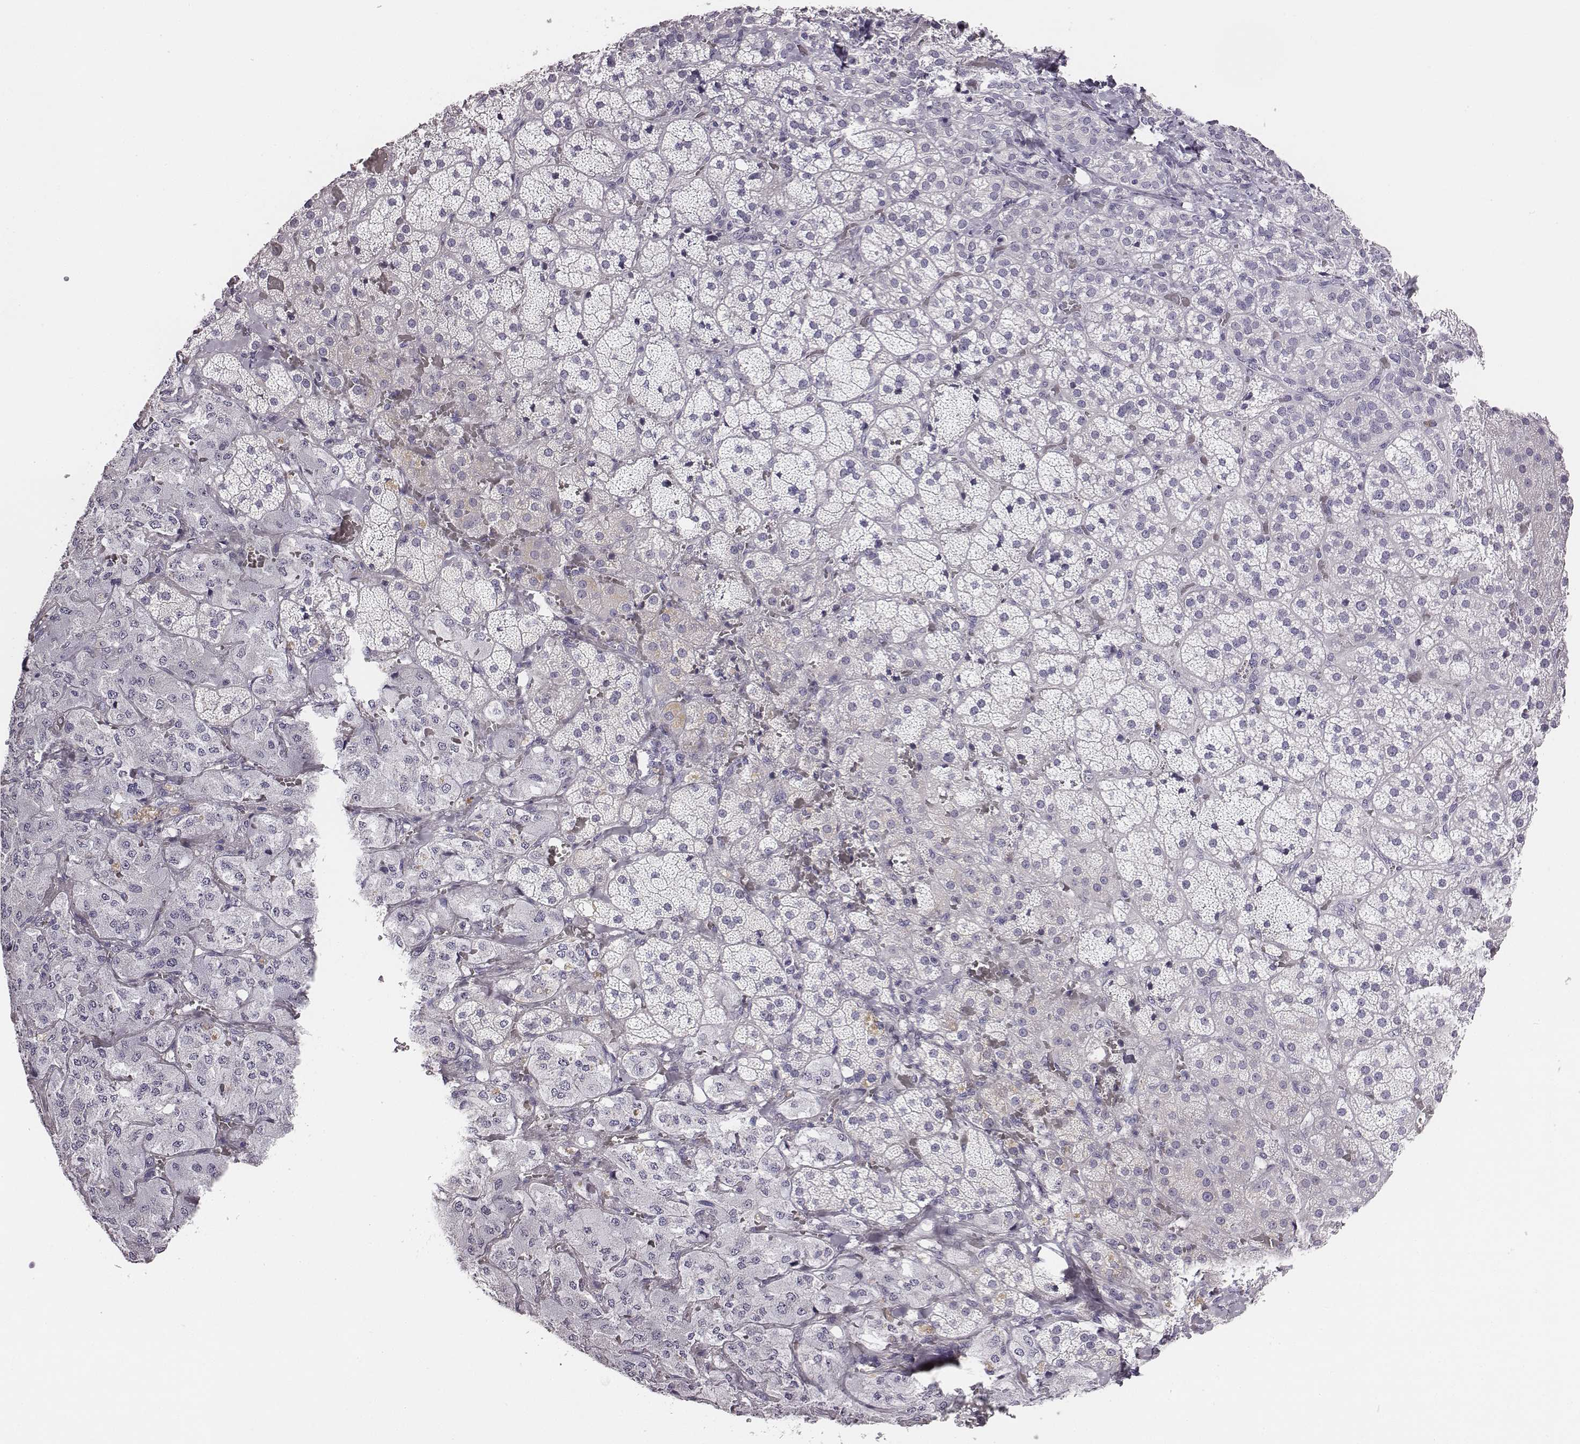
{"staining": {"intensity": "negative", "quantity": "none", "location": "none"}, "tissue": "adrenal gland", "cell_type": "Glandular cells", "image_type": "normal", "snomed": [{"axis": "morphology", "description": "Normal tissue, NOS"}, {"axis": "topography", "description": "Adrenal gland"}], "caption": "Unremarkable adrenal gland was stained to show a protein in brown. There is no significant staining in glandular cells. (DAB immunohistochemistry (IHC), high magnification).", "gene": "ADAM7", "patient": {"sex": "male", "age": 57}}